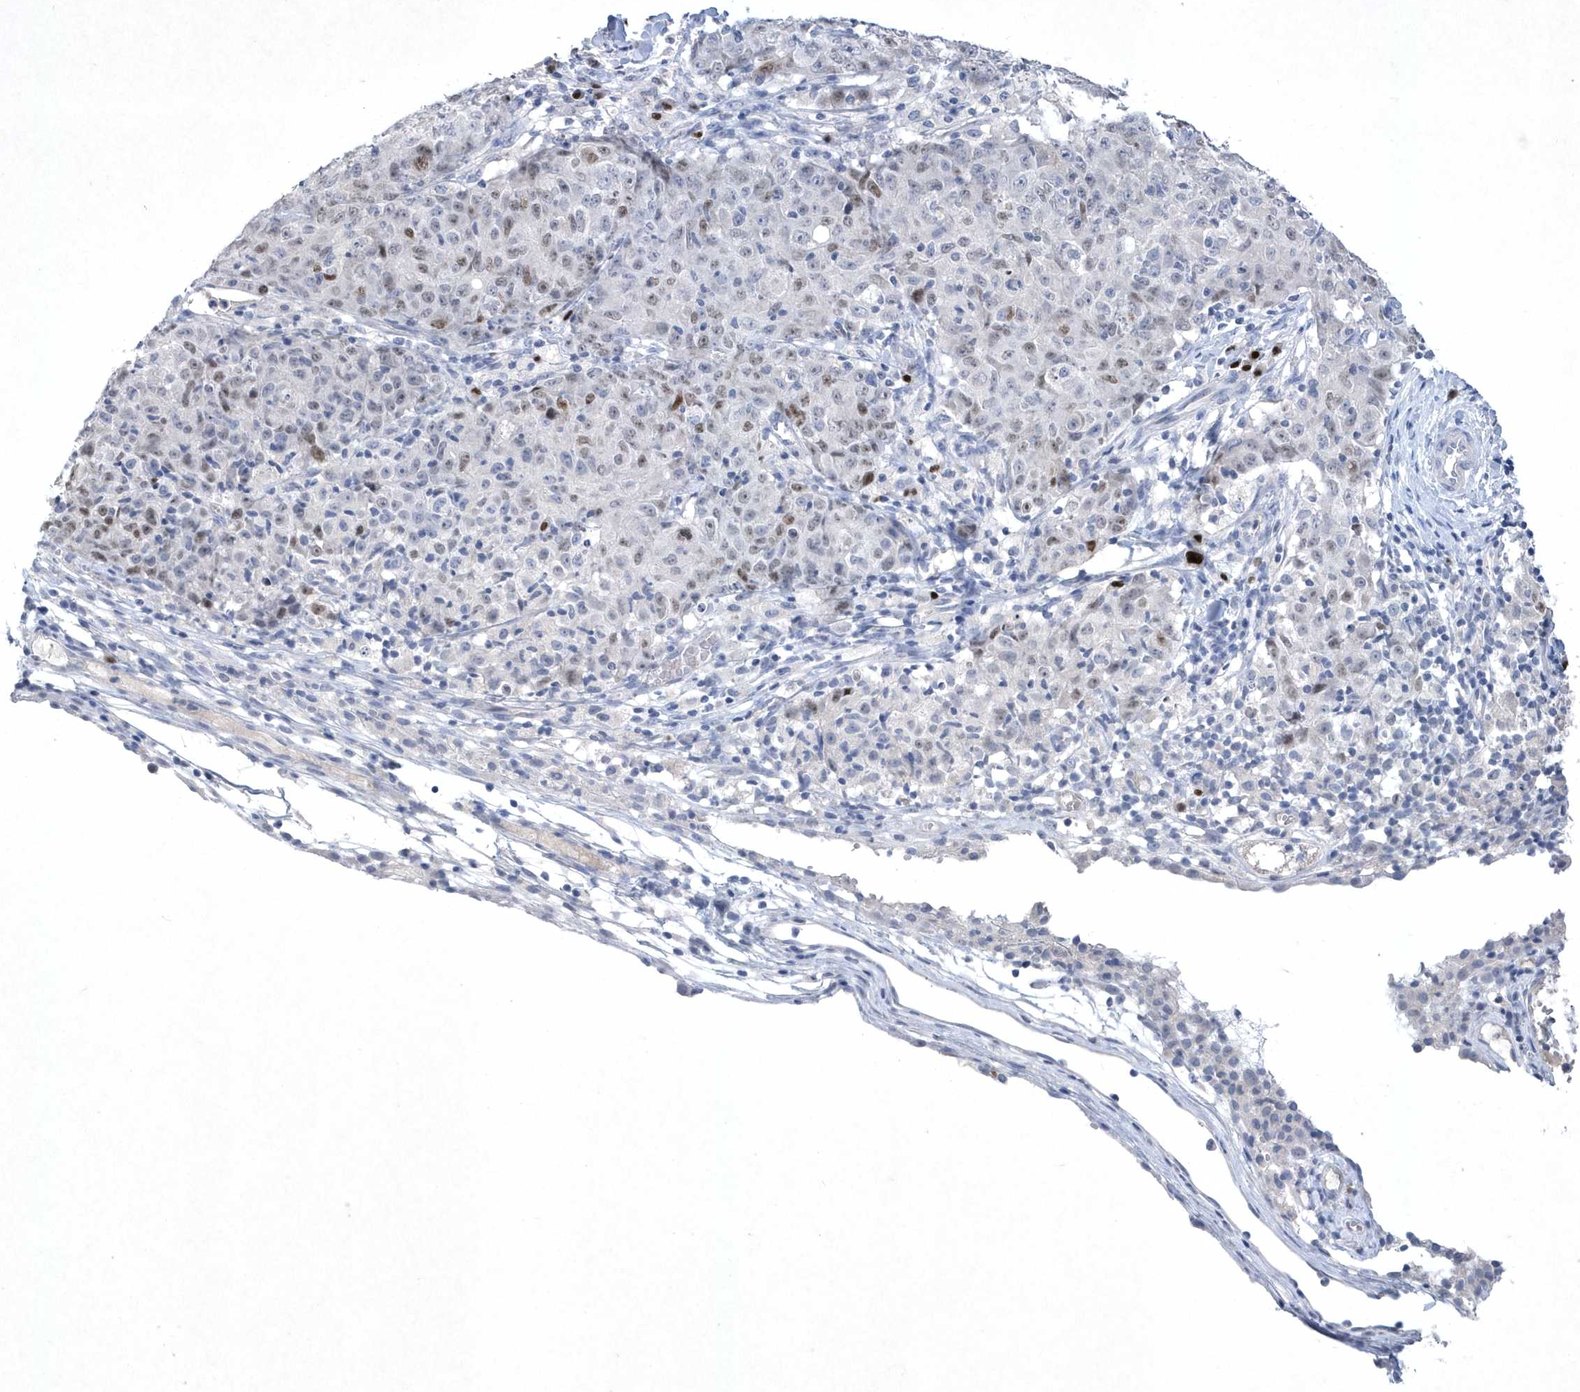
{"staining": {"intensity": "weak", "quantity": "<25%", "location": "nuclear"}, "tissue": "ovarian cancer", "cell_type": "Tumor cells", "image_type": "cancer", "snomed": [{"axis": "morphology", "description": "Carcinoma, endometroid"}, {"axis": "topography", "description": "Ovary"}], "caption": "Ovarian endometroid carcinoma was stained to show a protein in brown. There is no significant staining in tumor cells. (Brightfield microscopy of DAB IHC at high magnification).", "gene": "BHLHA15", "patient": {"sex": "female", "age": 42}}